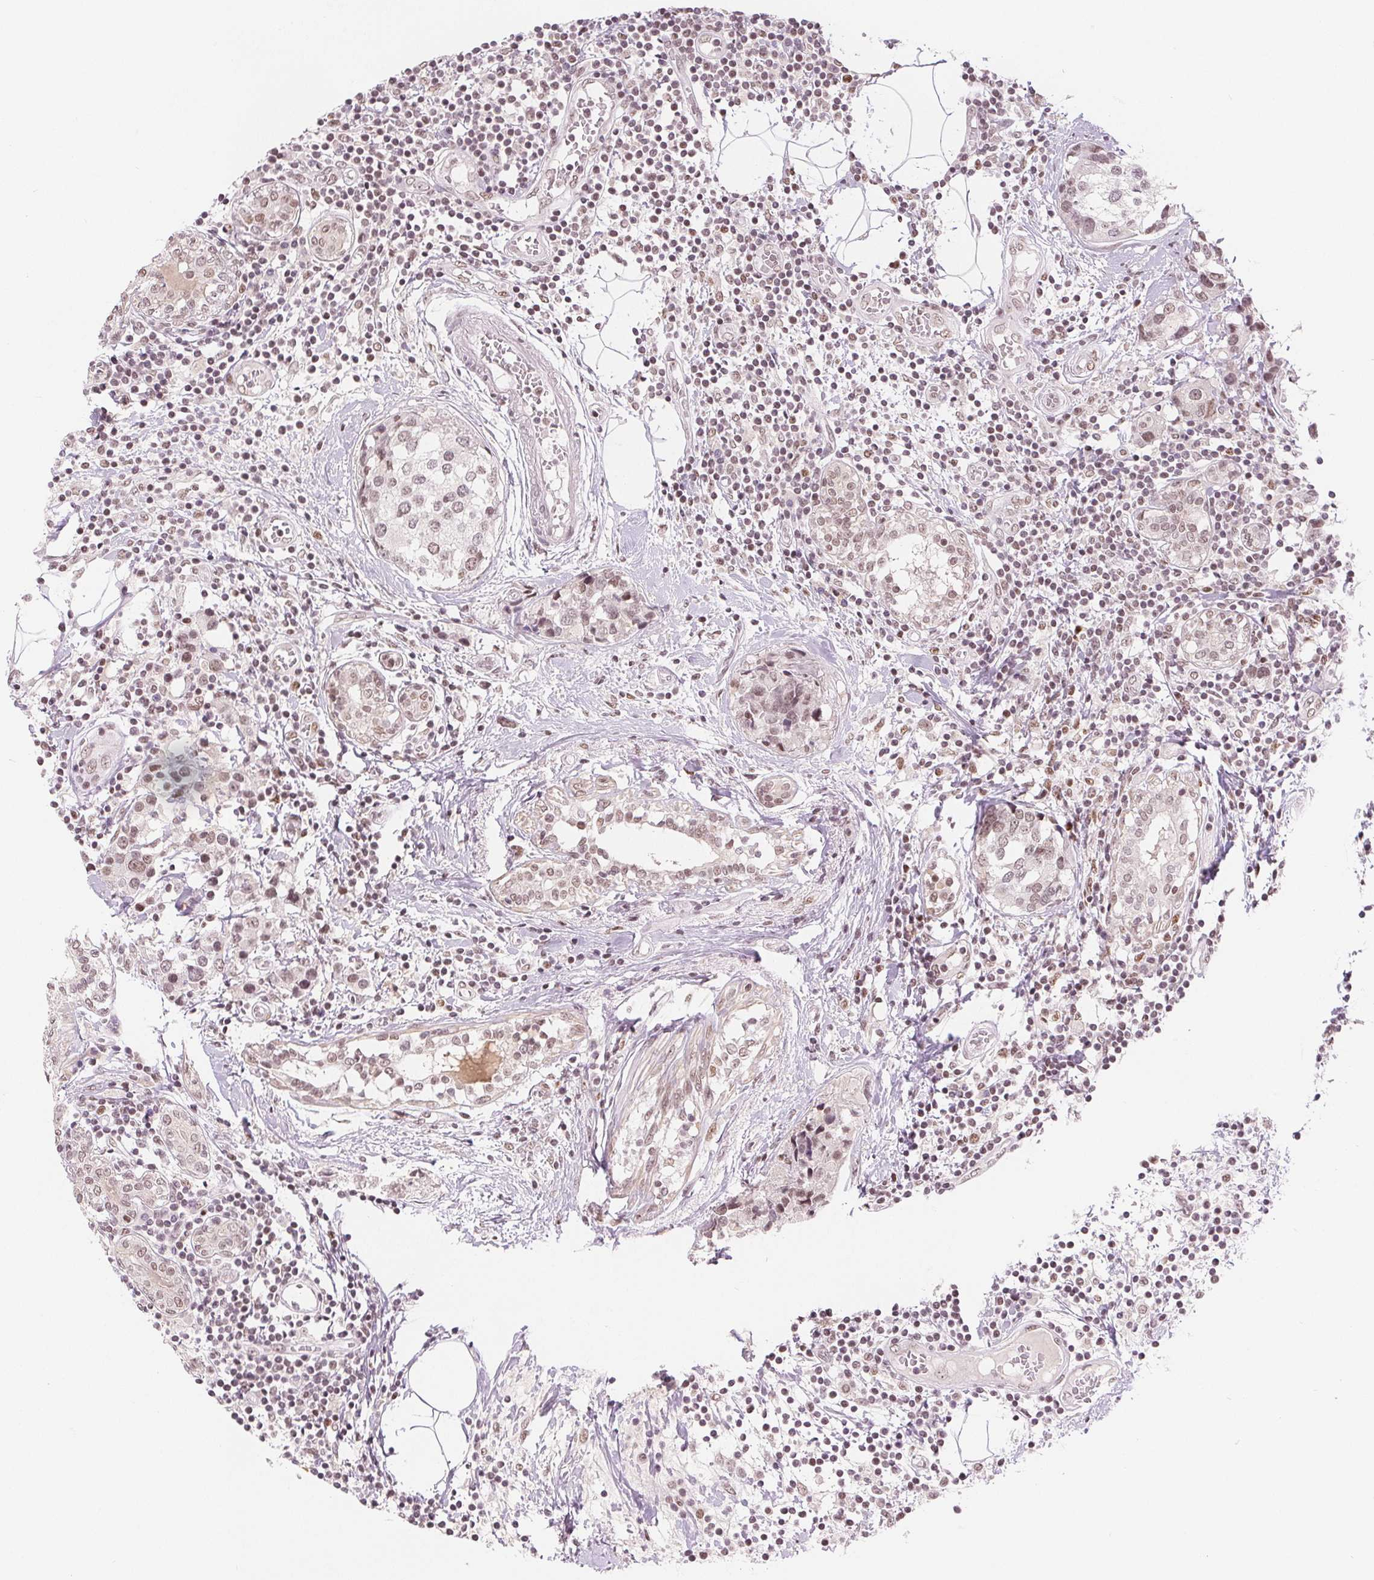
{"staining": {"intensity": "weak", "quantity": "25%-75%", "location": "nuclear"}, "tissue": "breast cancer", "cell_type": "Tumor cells", "image_type": "cancer", "snomed": [{"axis": "morphology", "description": "Lobular carcinoma"}, {"axis": "topography", "description": "Breast"}], "caption": "This image displays IHC staining of human breast lobular carcinoma, with low weak nuclear staining in approximately 25%-75% of tumor cells.", "gene": "DEK", "patient": {"sex": "female", "age": 59}}